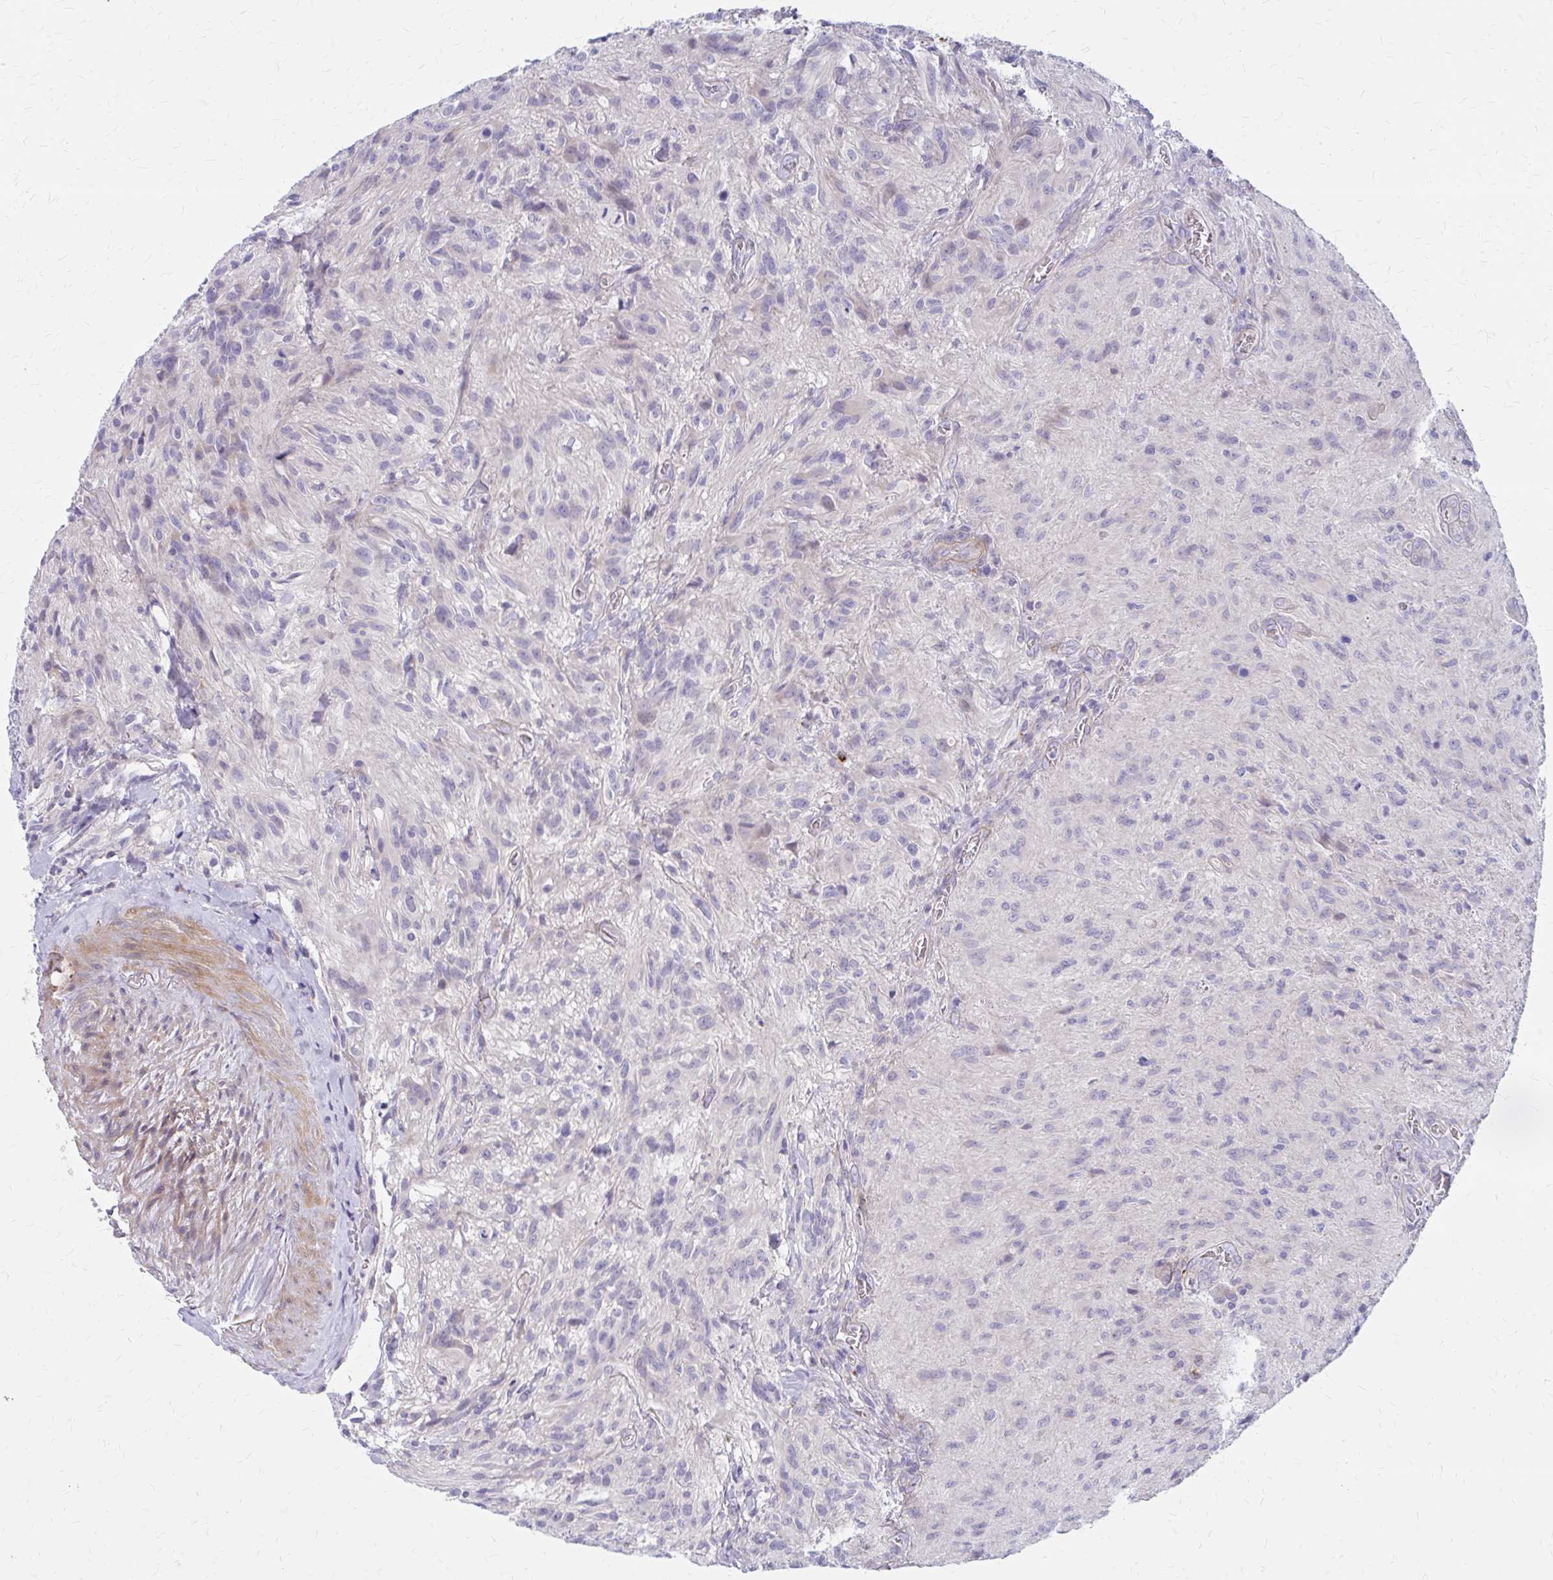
{"staining": {"intensity": "negative", "quantity": "none", "location": "none"}, "tissue": "glioma", "cell_type": "Tumor cells", "image_type": "cancer", "snomed": [{"axis": "morphology", "description": "Glioma, malignant, High grade"}, {"axis": "topography", "description": "Brain"}], "caption": "This micrograph is of glioma stained with IHC to label a protein in brown with the nuclei are counter-stained blue. There is no staining in tumor cells.", "gene": "GLYATL2", "patient": {"sex": "male", "age": 47}}